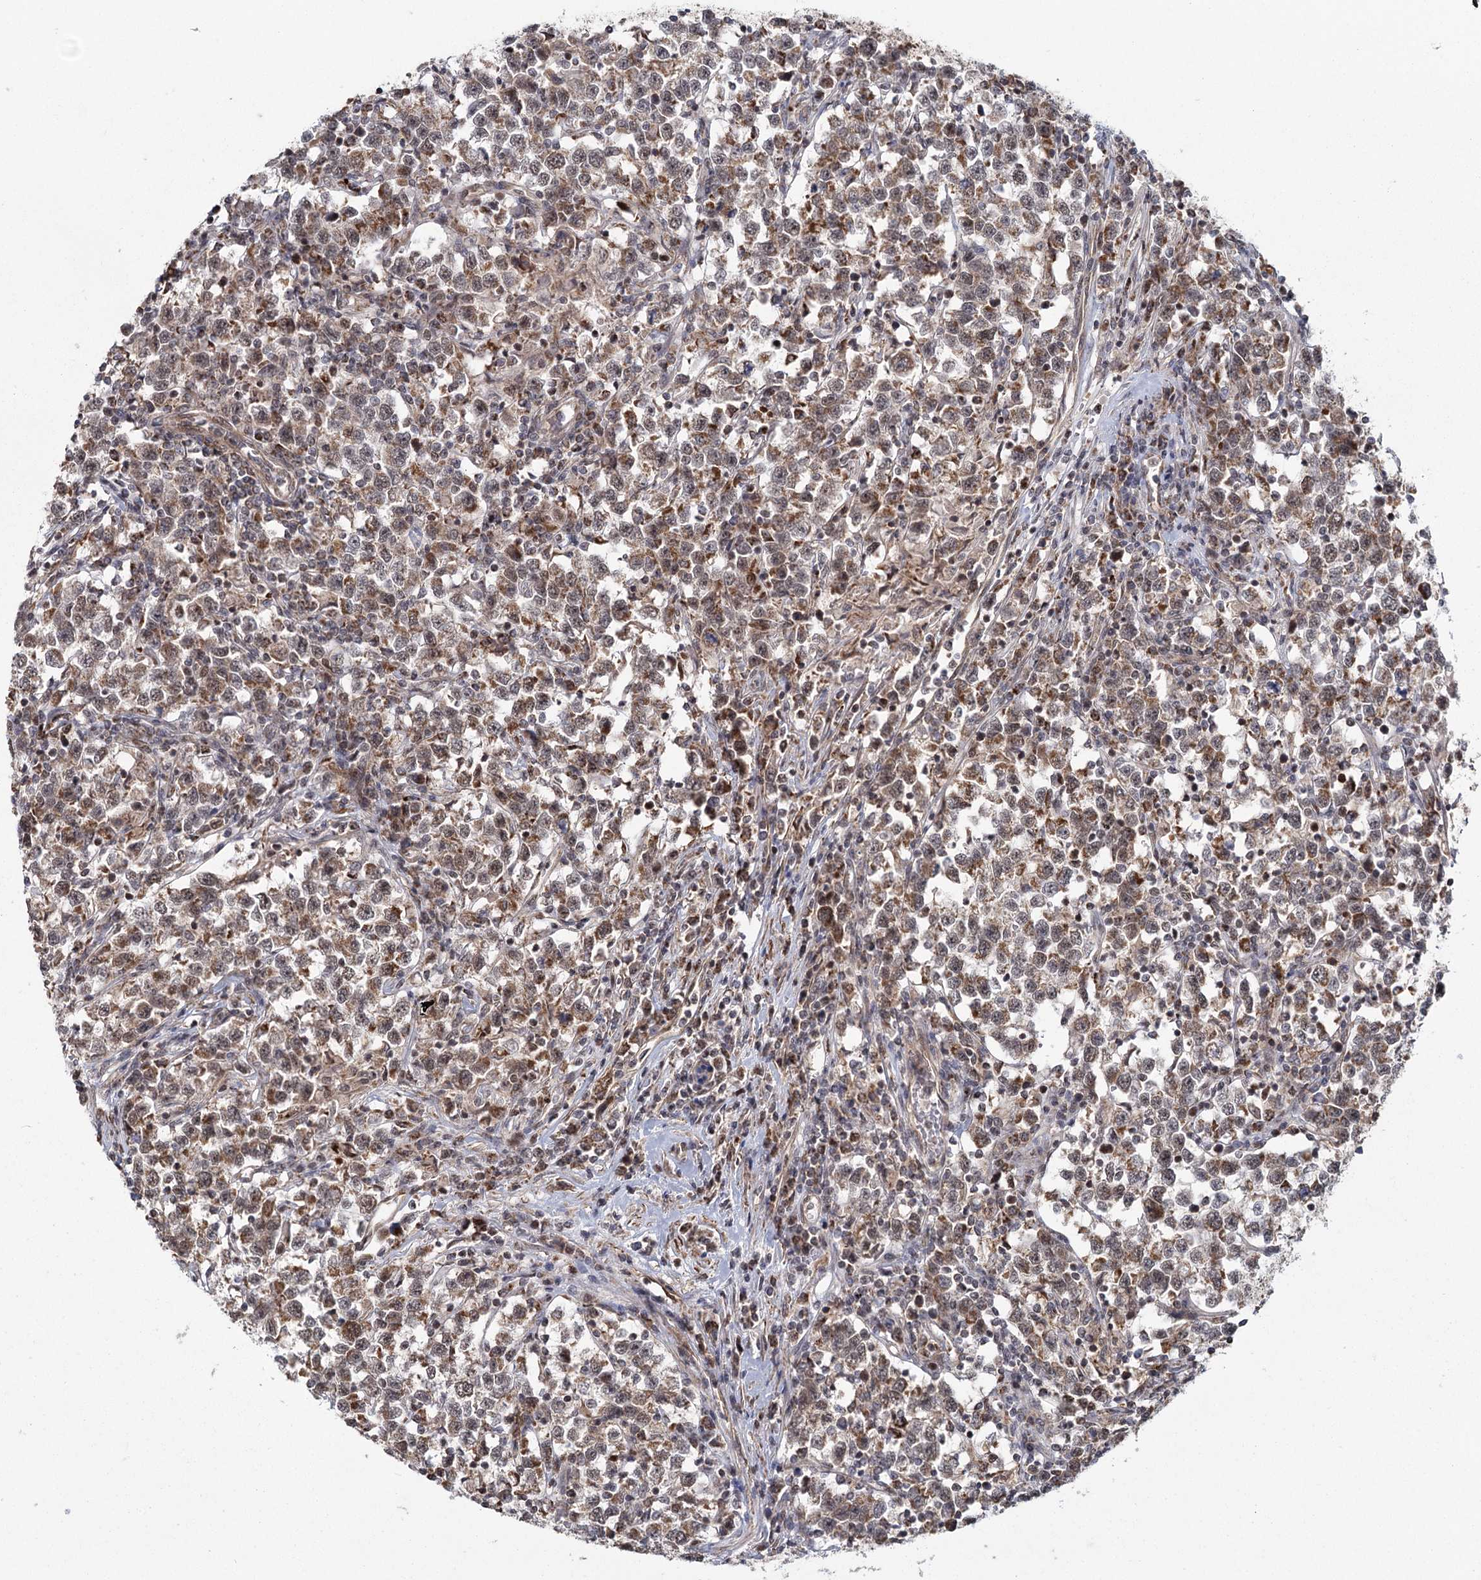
{"staining": {"intensity": "weak", "quantity": ">75%", "location": "cytoplasmic/membranous"}, "tissue": "testis cancer", "cell_type": "Tumor cells", "image_type": "cancer", "snomed": [{"axis": "morphology", "description": "Normal tissue, NOS"}, {"axis": "morphology", "description": "Seminoma, NOS"}, {"axis": "topography", "description": "Testis"}], "caption": "Weak cytoplasmic/membranous protein positivity is identified in approximately >75% of tumor cells in seminoma (testis). The staining is performed using DAB brown chromogen to label protein expression. The nuclei are counter-stained blue using hematoxylin.", "gene": "ZCCHC24", "patient": {"sex": "male", "age": 43}}